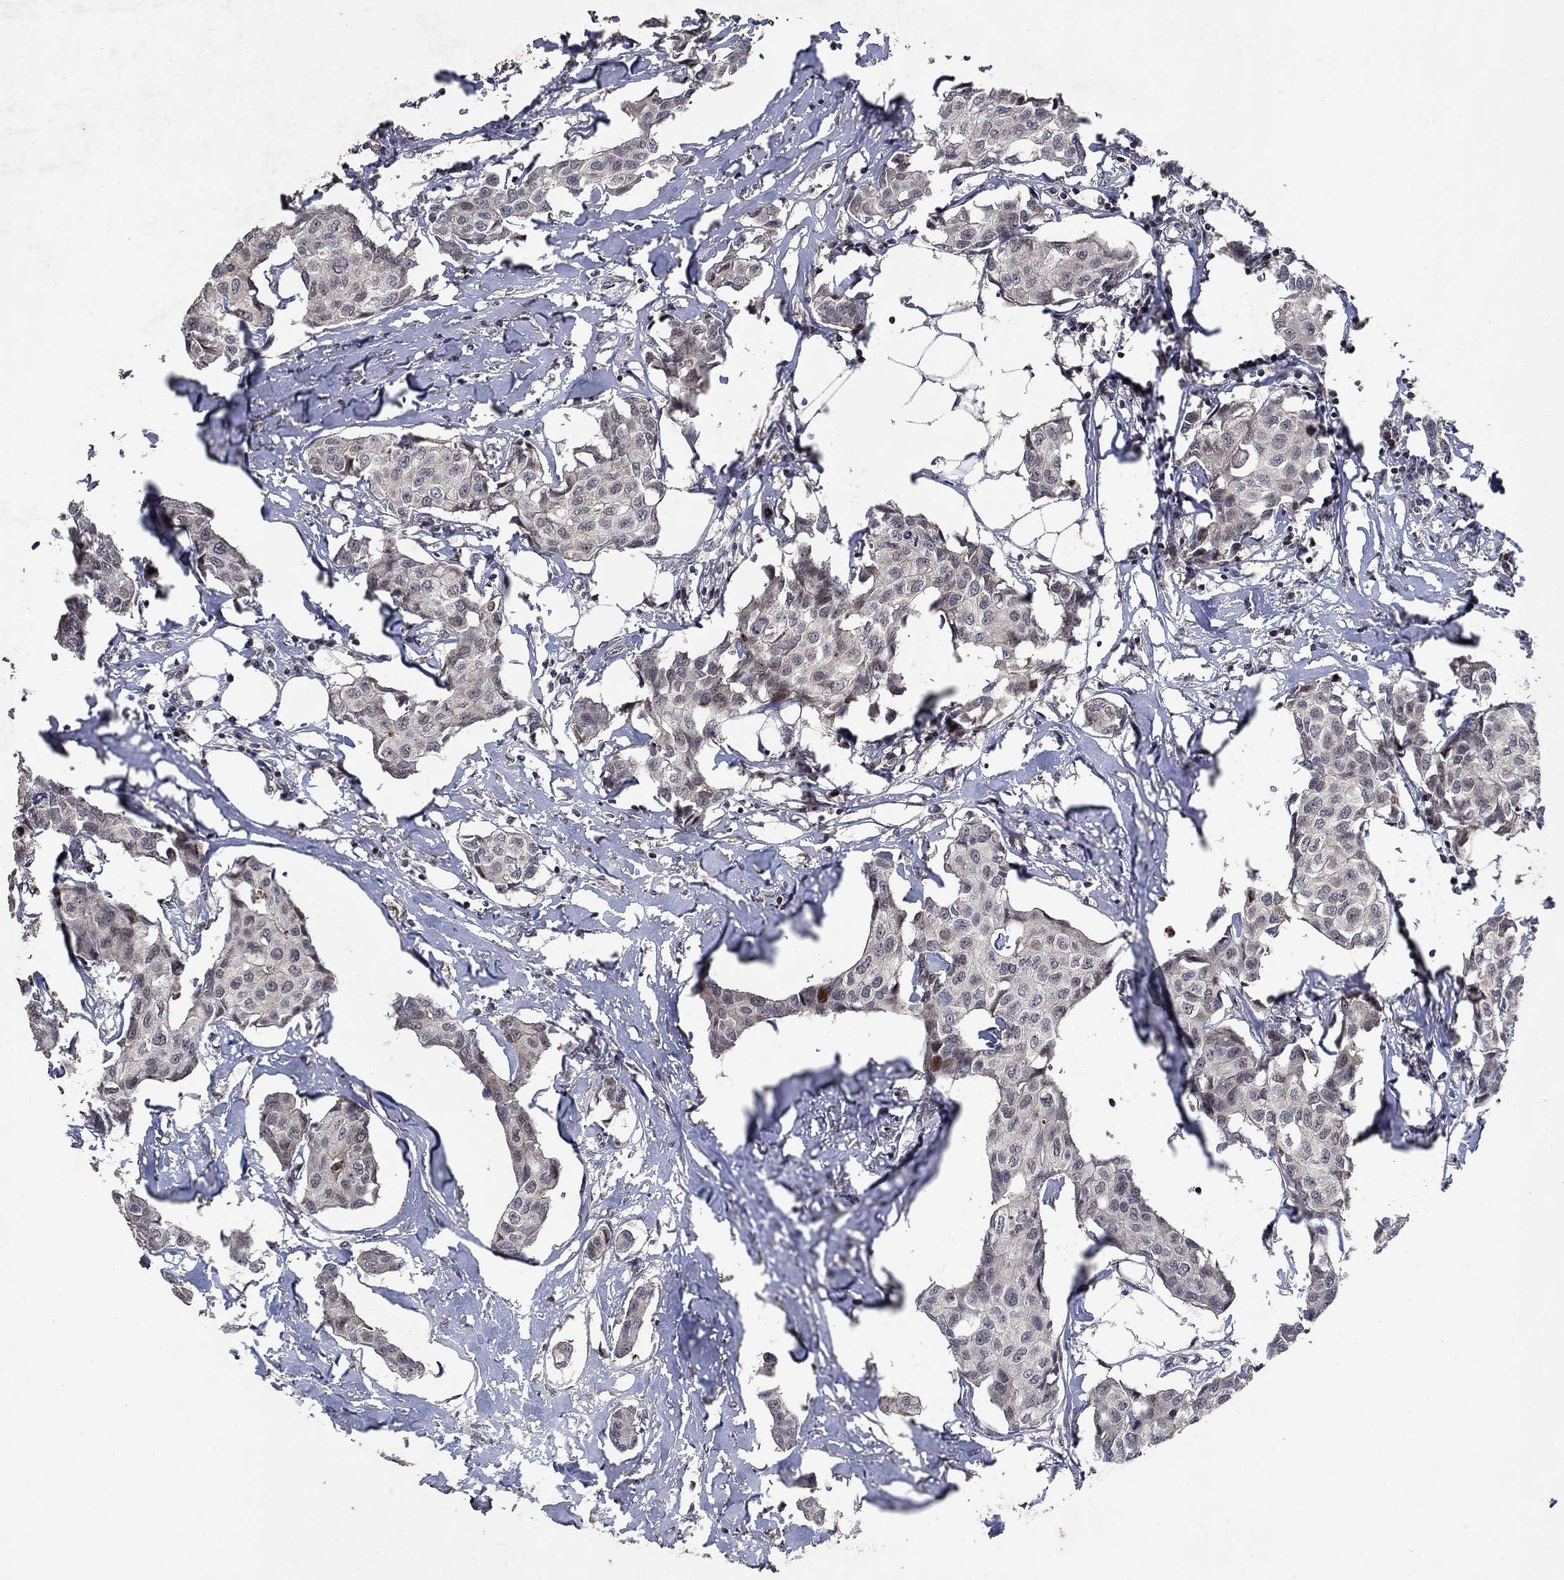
{"staining": {"intensity": "strong", "quantity": "<25%", "location": "nuclear"}, "tissue": "breast cancer", "cell_type": "Tumor cells", "image_type": "cancer", "snomed": [{"axis": "morphology", "description": "Duct carcinoma"}, {"axis": "topography", "description": "Breast"}], "caption": "This histopathology image demonstrates breast cancer (infiltrating ductal carcinoma) stained with immunohistochemistry to label a protein in brown. The nuclear of tumor cells show strong positivity for the protein. Nuclei are counter-stained blue.", "gene": "PRICKLE4", "patient": {"sex": "female", "age": 80}}